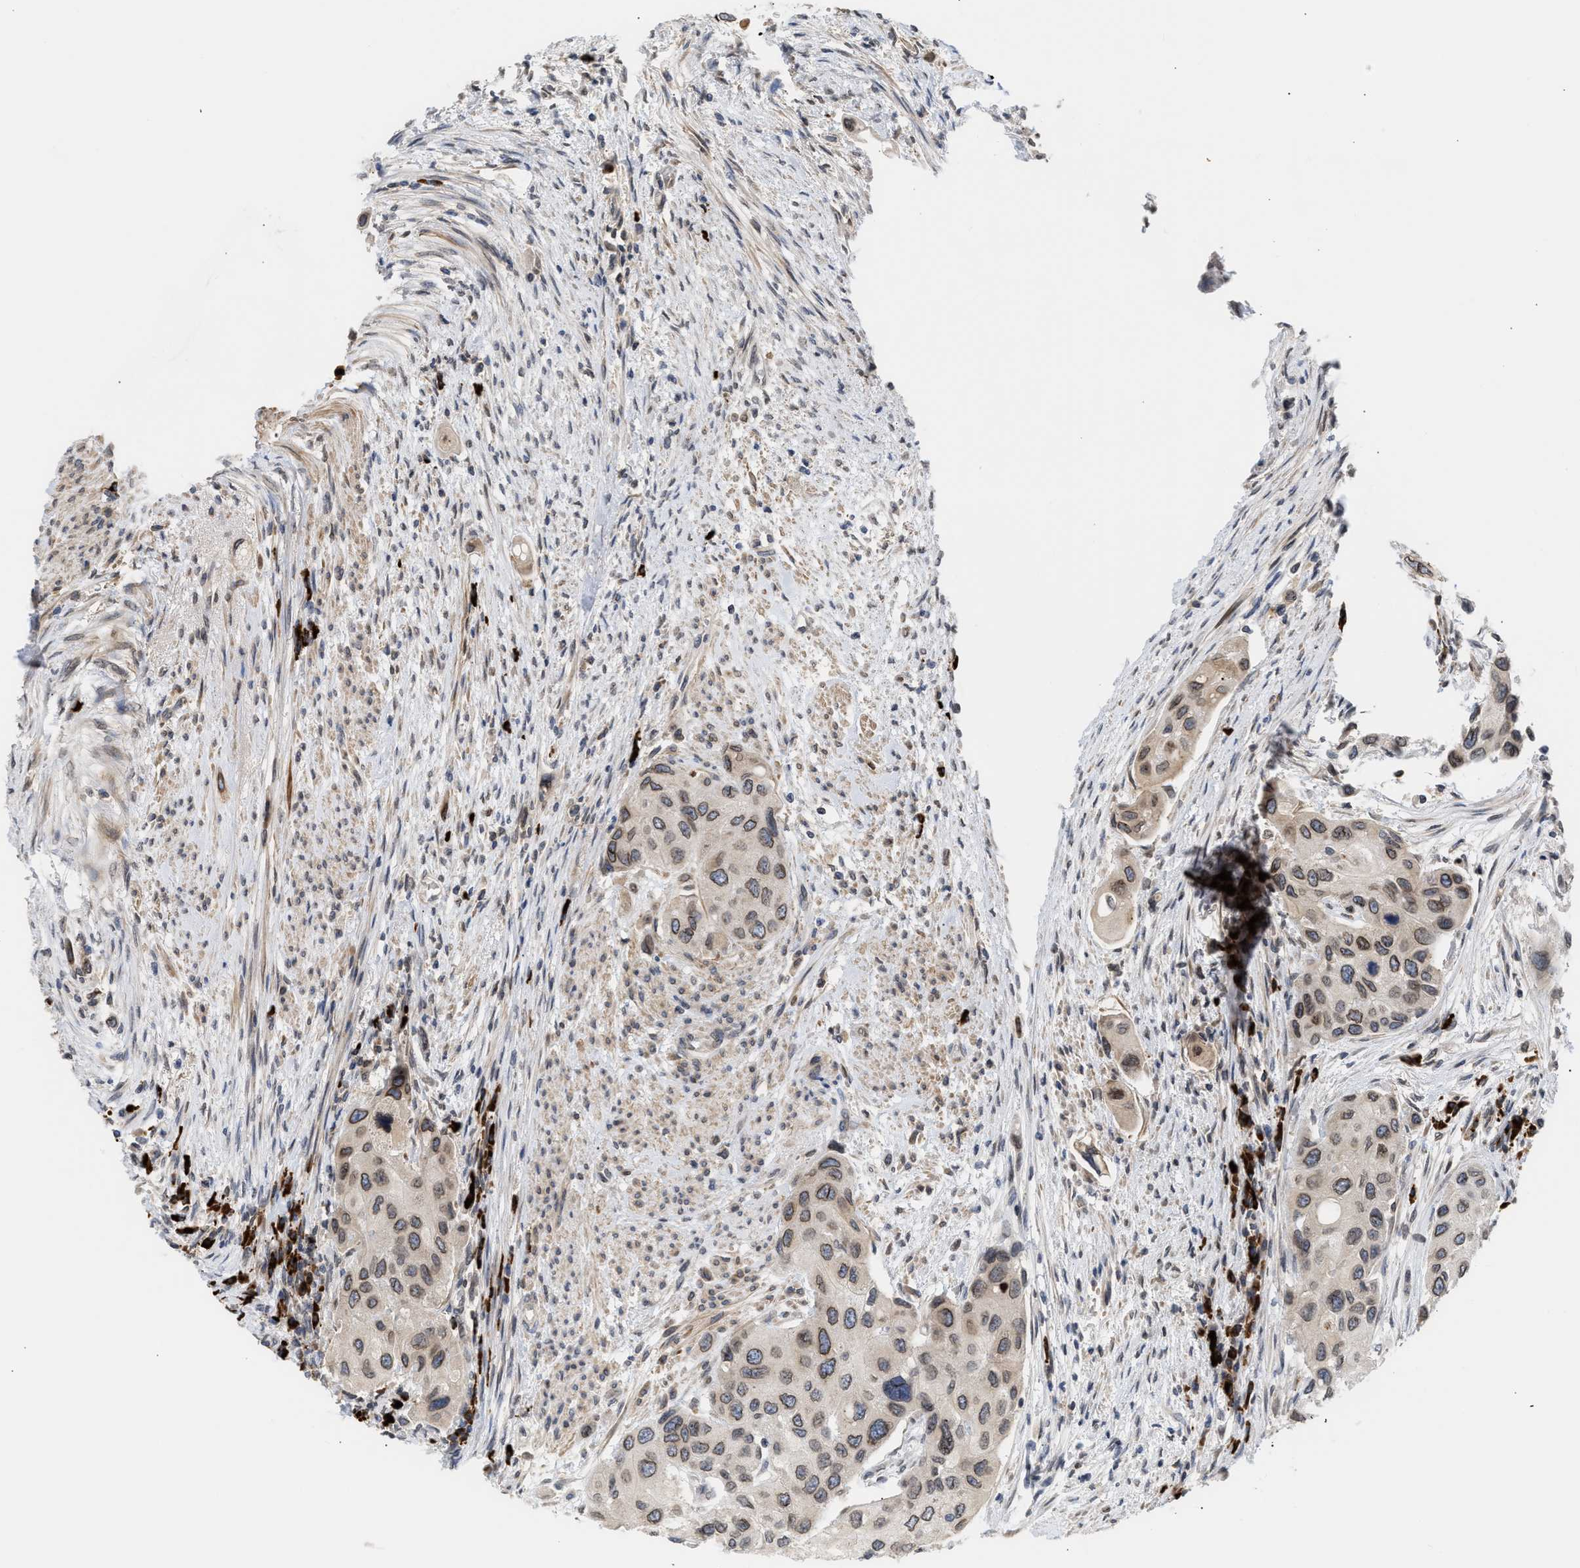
{"staining": {"intensity": "weak", "quantity": ">75%", "location": "cytoplasmic/membranous,nuclear"}, "tissue": "urothelial cancer", "cell_type": "Tumor cells", "image_type": "cancer", "snomed": [{"axis": "morphology", "description": "Urothelial carcinoma, High grade"}, {"axis": "topography", "description": "Urinary bladder"}], "caption": "DAB (3,3'-diaminobenzidine) immunohistochemical staining of human urothelial cancer displays weak cytoplasmic/membranous and nuclear protein positivity in approximately >75% of tumor cells.", "gene": "NUP62", "patient": {"sex": "female", "age": 56}}